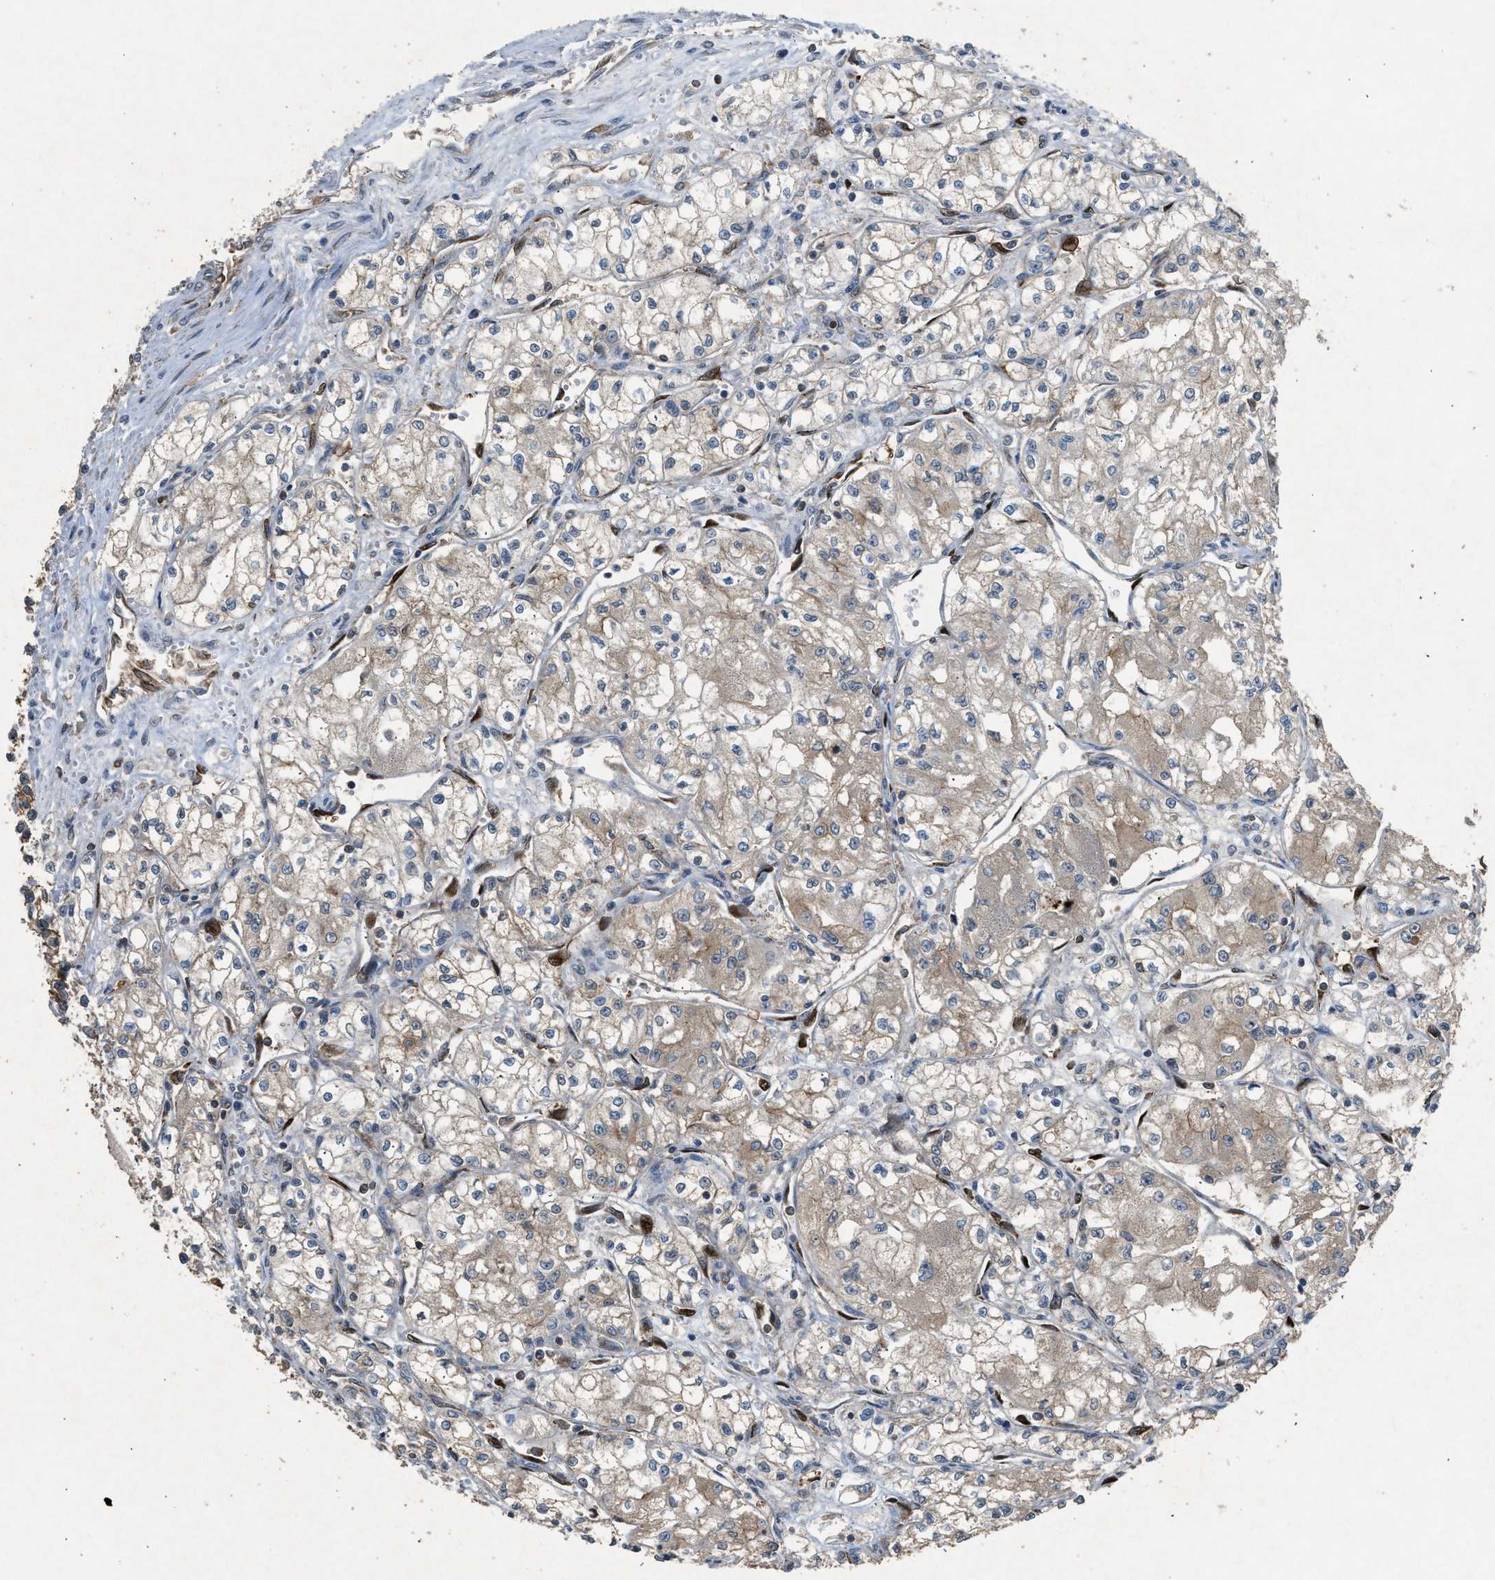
{"staining": {"intensity": "weak", "quantity": "25%-75%", "location": "cytoplasmic/membranous"}, "tissue": "renal cancer", "cell_type": "Tumor cells", "image_type": "cancer", "snomed": [{"axis": "morphology", "description": "Normal tissue, NOS"}, {"axis": "morphology", "description": "Adenocarcinoma, NOS"}, {"axis": "topography", "description": "Kidney"}], "caption": "Renal cancer (adenocarcinoma) stained for a protein demonstrates weak cytoplasmic/membranous positivity in tumor cells.", "gene": "HIP1R", "patient": {"sex": "male", "age": 59}}